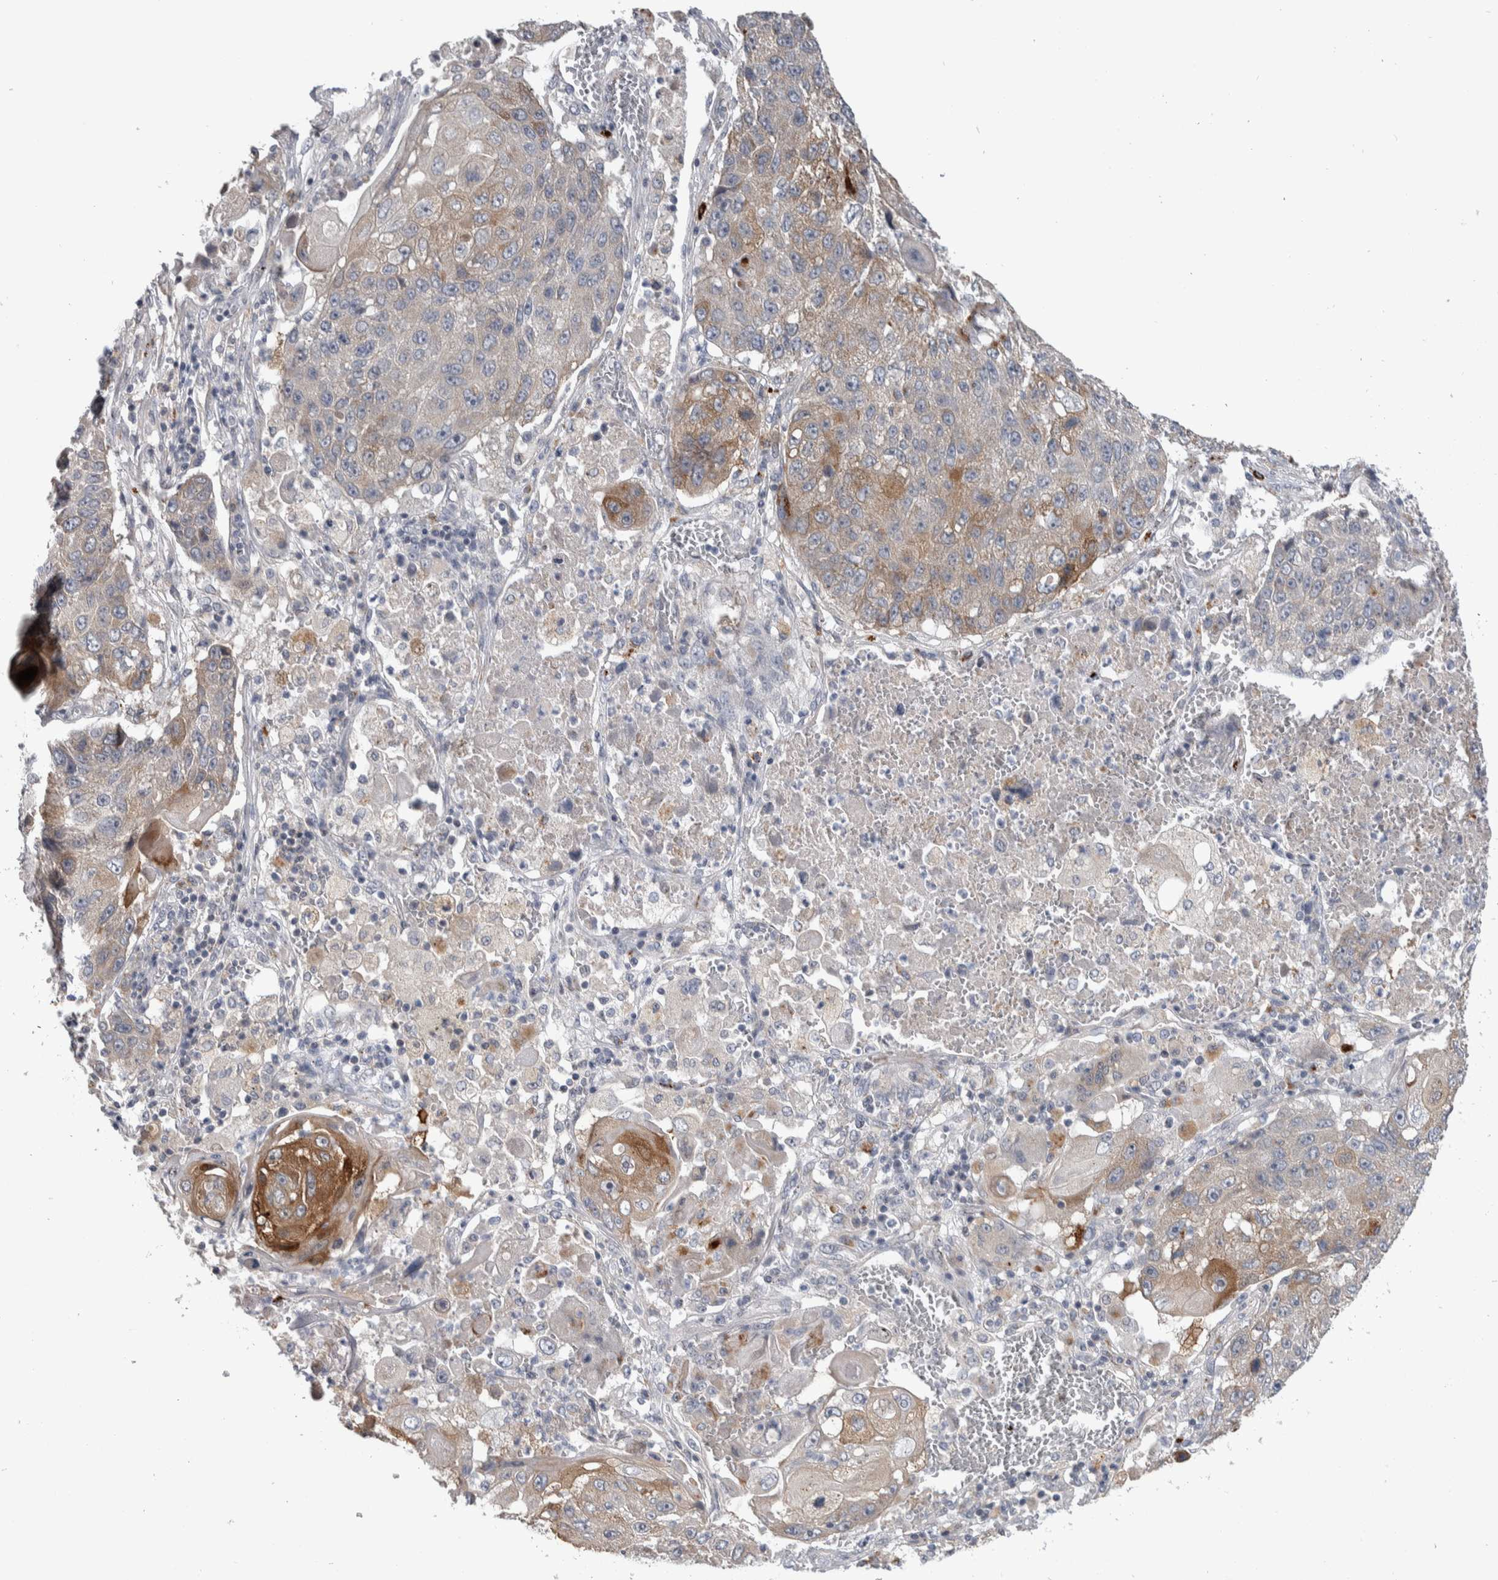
{"staining": {"intensity": "moderate", "quantity": "25%-75%", "location": "cytoplasmic/membranous"}, "tissue": "lung cancer", "cell_type": "Tumor cells", "image_type": "cancer", "snomed": [{"axis": "morphology", "description": "Squamous cell carcinoma, NOS"}, {"axis": "topography", "description": "Lung"}], "caption": "Protein staining of lung cancer (squamous cell carcinoma) tissue exhibits moderate cytoplasmic/membranous staining in approximately 25%-75% of tumor cells. (Brightfield microscopy of DAB IHC at high magnification).", "gene": "FAM83G", "patient": {"sex": "male", "age": 61}}